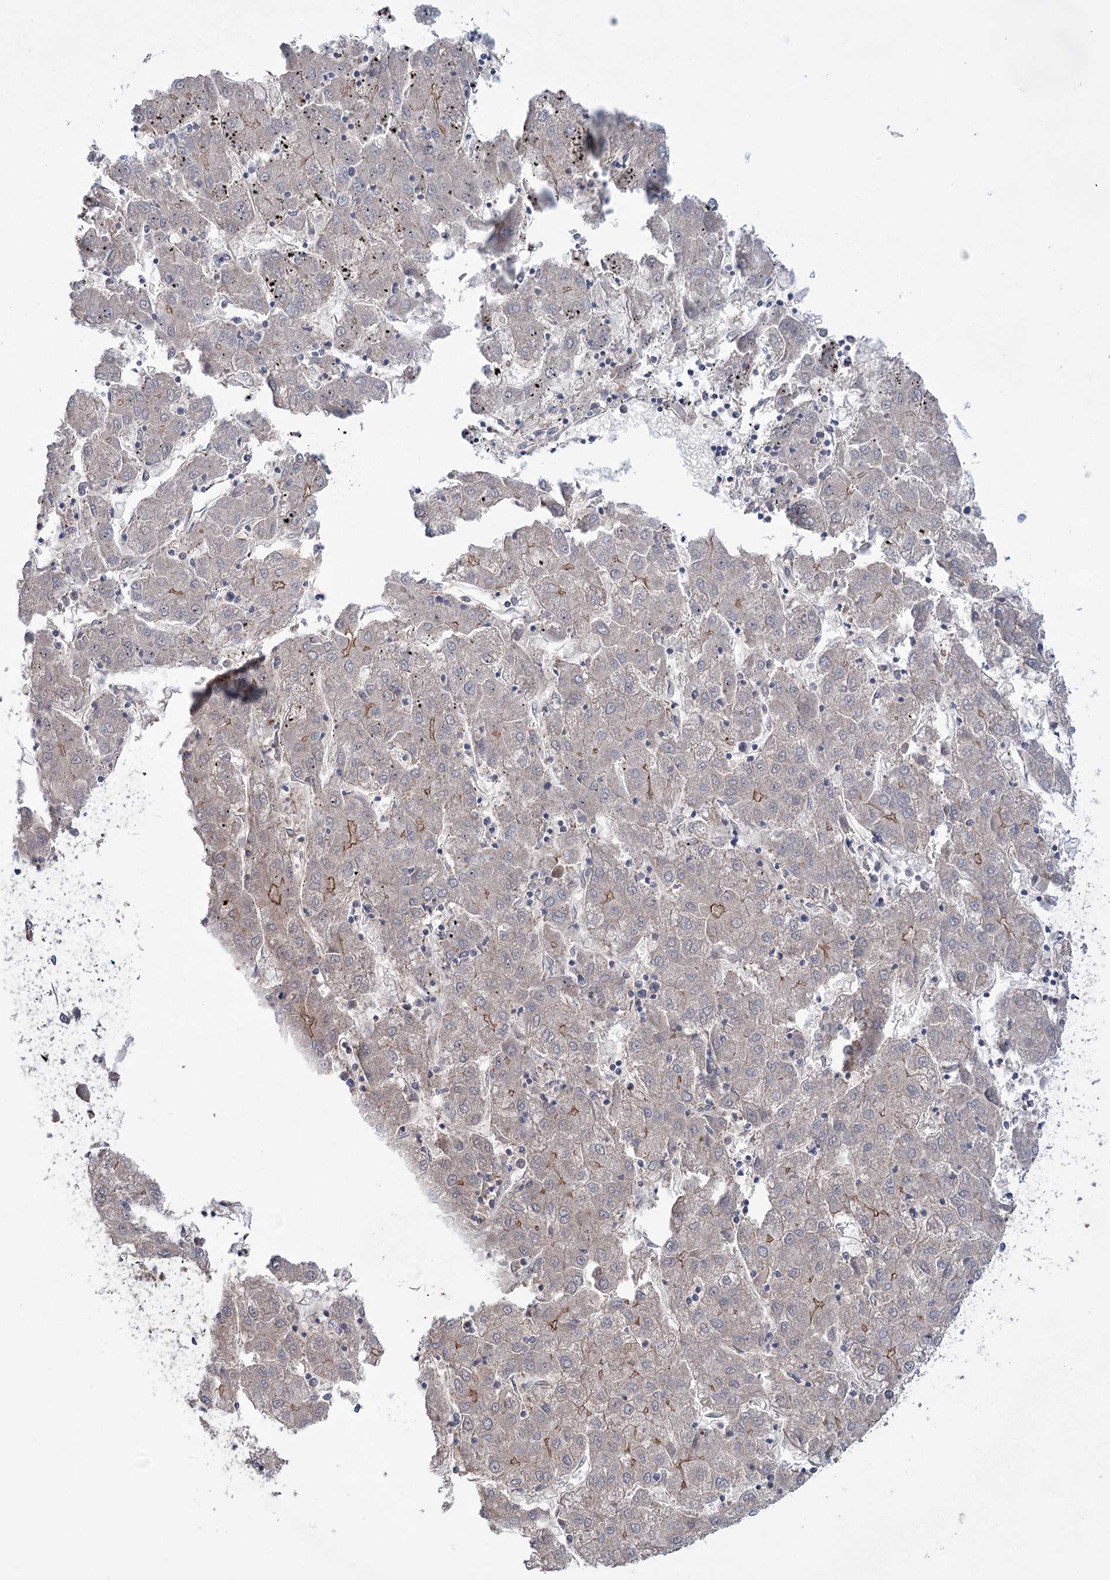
{"staining": {"intensity": "moderate", "quantity": "<25%", "location": "cytoplasmic/membranous"}, "tissue": "liver cancer", "cell_type": "Tumor cells", "image_type": "cancer", "snomed": [{"axis": "morphology", "description": "Carcinoma, Hepatocellular, NOS"}, {"axis": "topography", "description": "Liver"}], "caption": "Liver cancer was stained to show a protein in brown. There is low levels of moderate cytoplasmic/membranous expression in about <25% of tumor cells.", "gene": "TRIM71", "patient": {"sex": "male", "age": 72}}